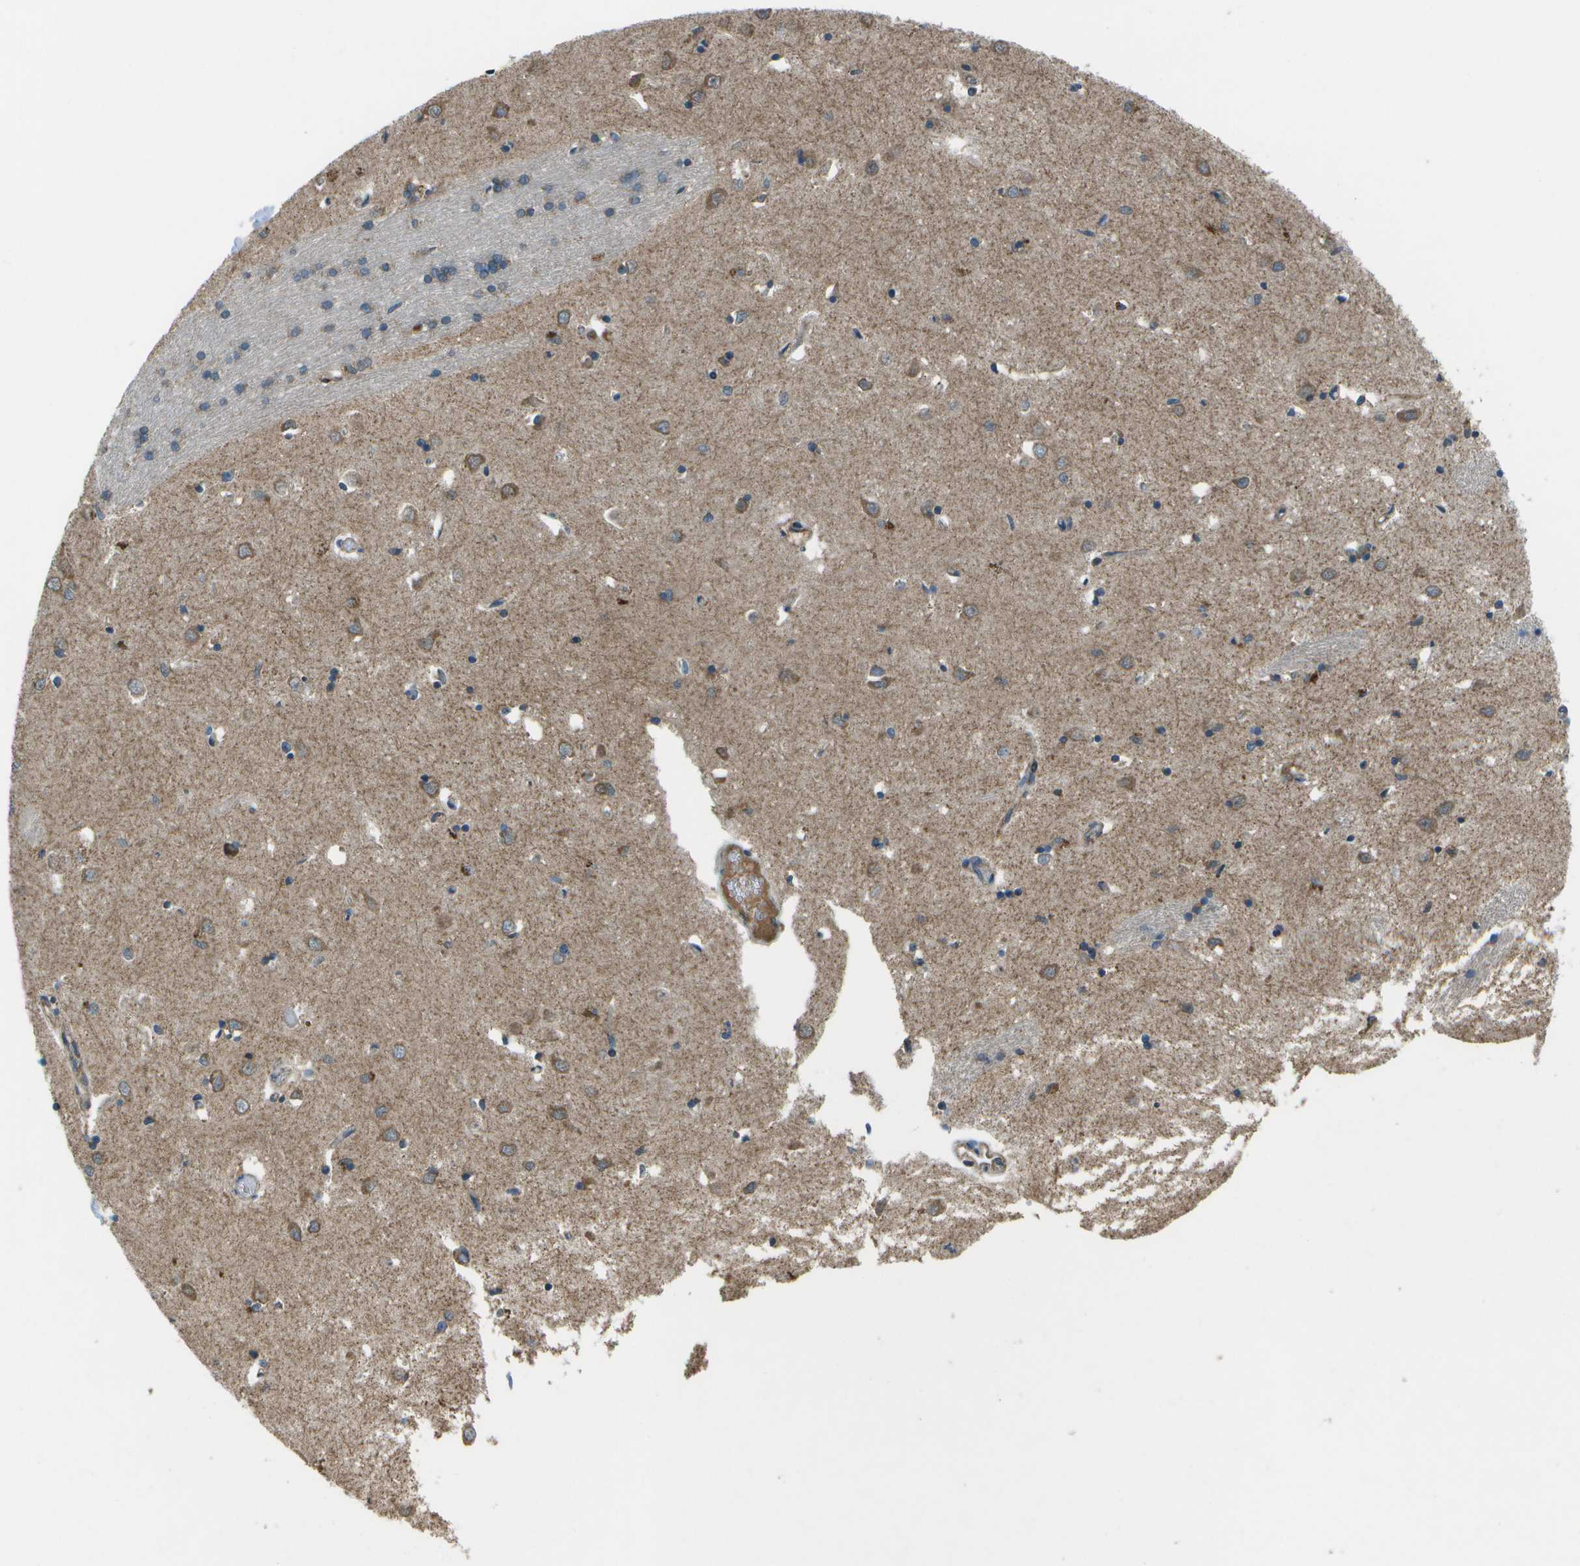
{"staining": {"intensity": "moderate", "quantity": "<25%", "location": "cytoplasmic/membranous"}, "tissue": "caudate", "cell_type": "Glial cells", "image_type": "normal", "snomed": [{"axis": "morphology", "description": "Normal tissue, NOS"}, {"axis": "topography", "description": "Lateral ventricle wall"}], "caption": "Human caudate stained for a protein (brown) displays moderate cytoplasmic/membranous positive positivity in about <25% of glial cells.", "gene": "EIF2AK1", "patient": {"sex": "female", "age": 19}}